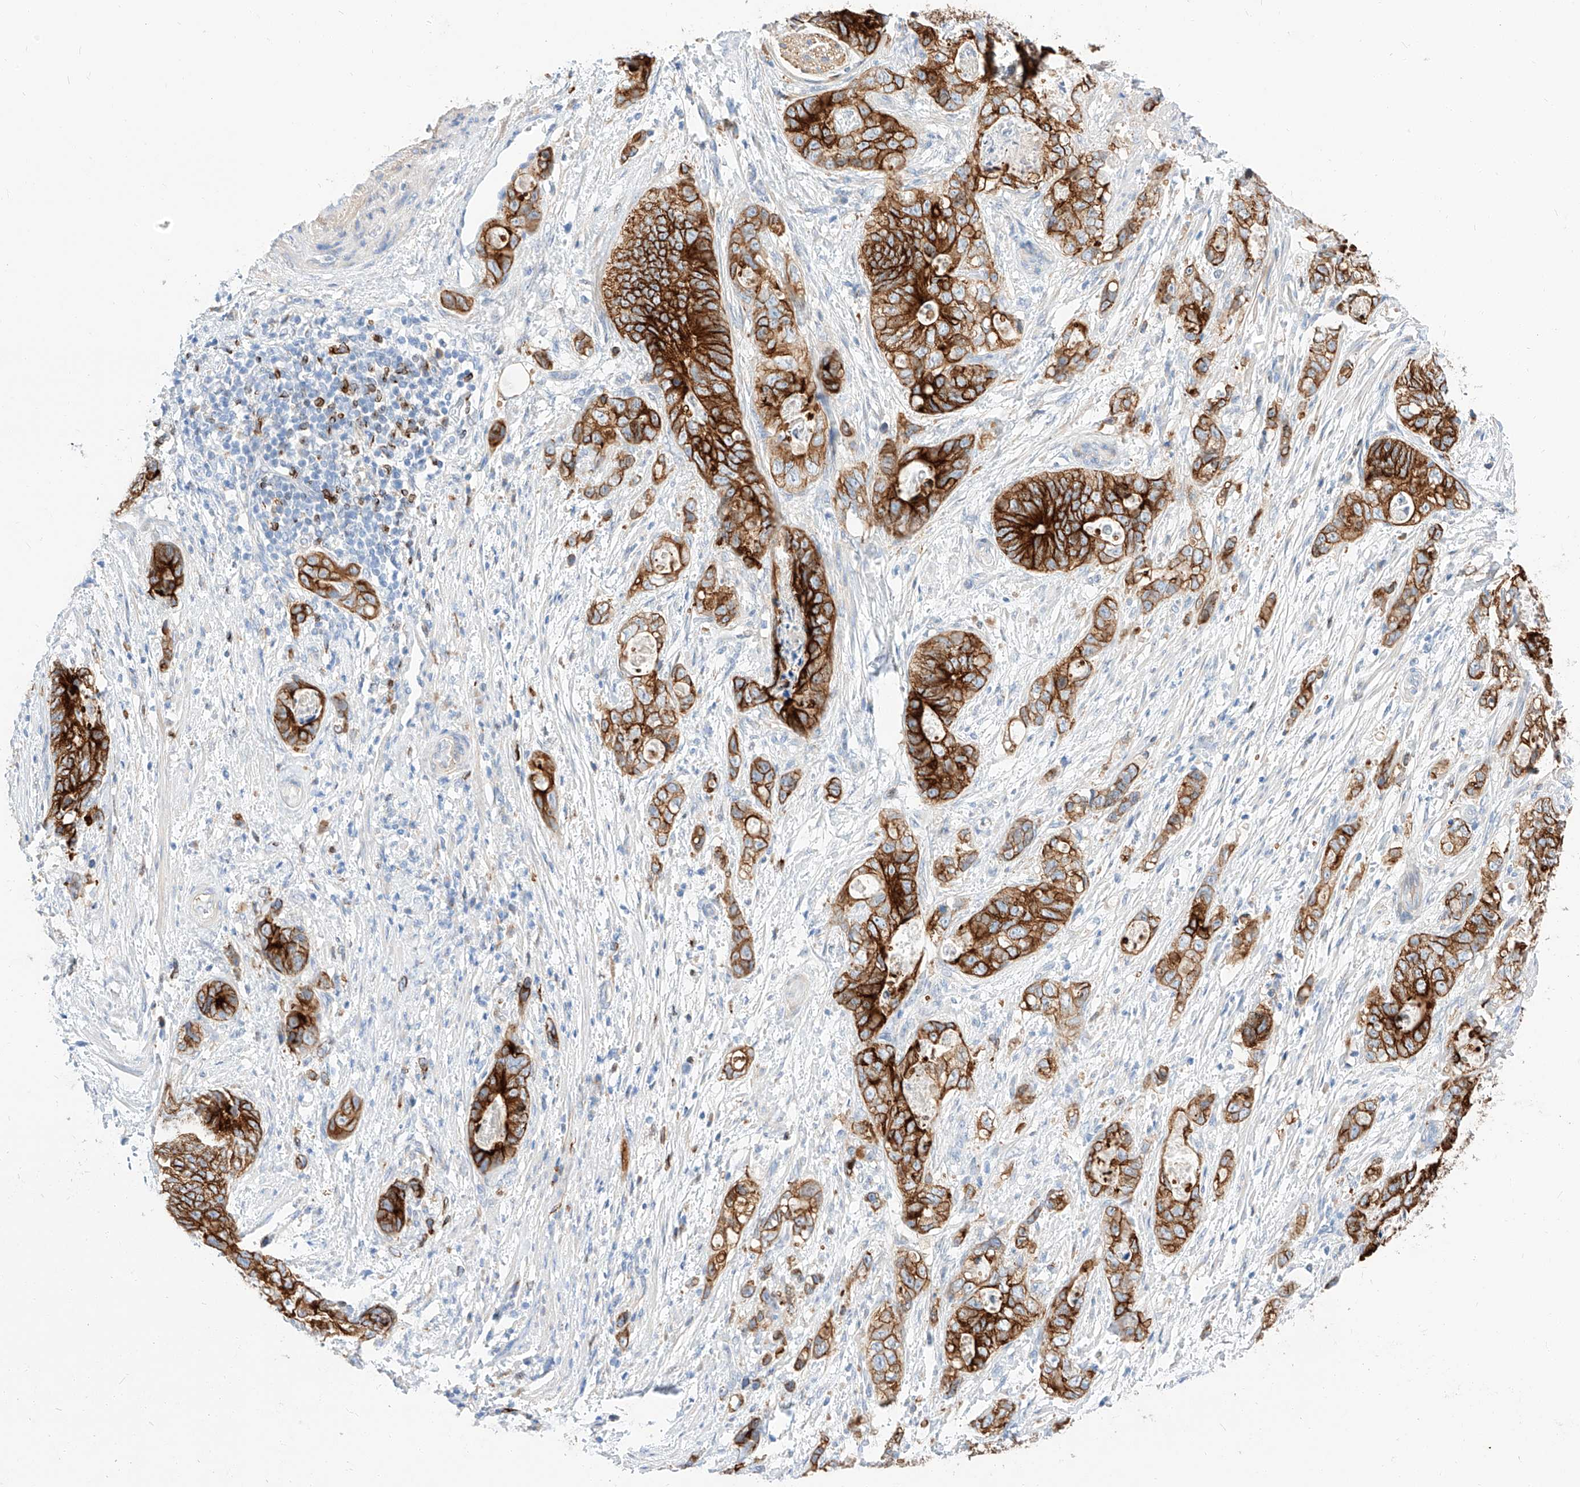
{"staining": {"intensity": "strong", "quantity": ">75%", "location": "cytoplasmic/membranous"}, "tissue": "stomach cancer", "cell_type": "Tumor cells", "image_type": "cancer", "snomed": [{"axis": "morphology", "description": "Normal tissue, NOS"}, {"axis": "morphology", "description": "Adenocarcinoma, NOS"}, {"axis": "topography", "description": "Stomach"}], "caption": "Human stomach adenocarcinoma stained with a brown dye displays strong cytoplasmic/membranous positive staining in approximately >75% of tumor cells.", "gene": "MAP7", "patient": {"sex": "female", "age": 89}}